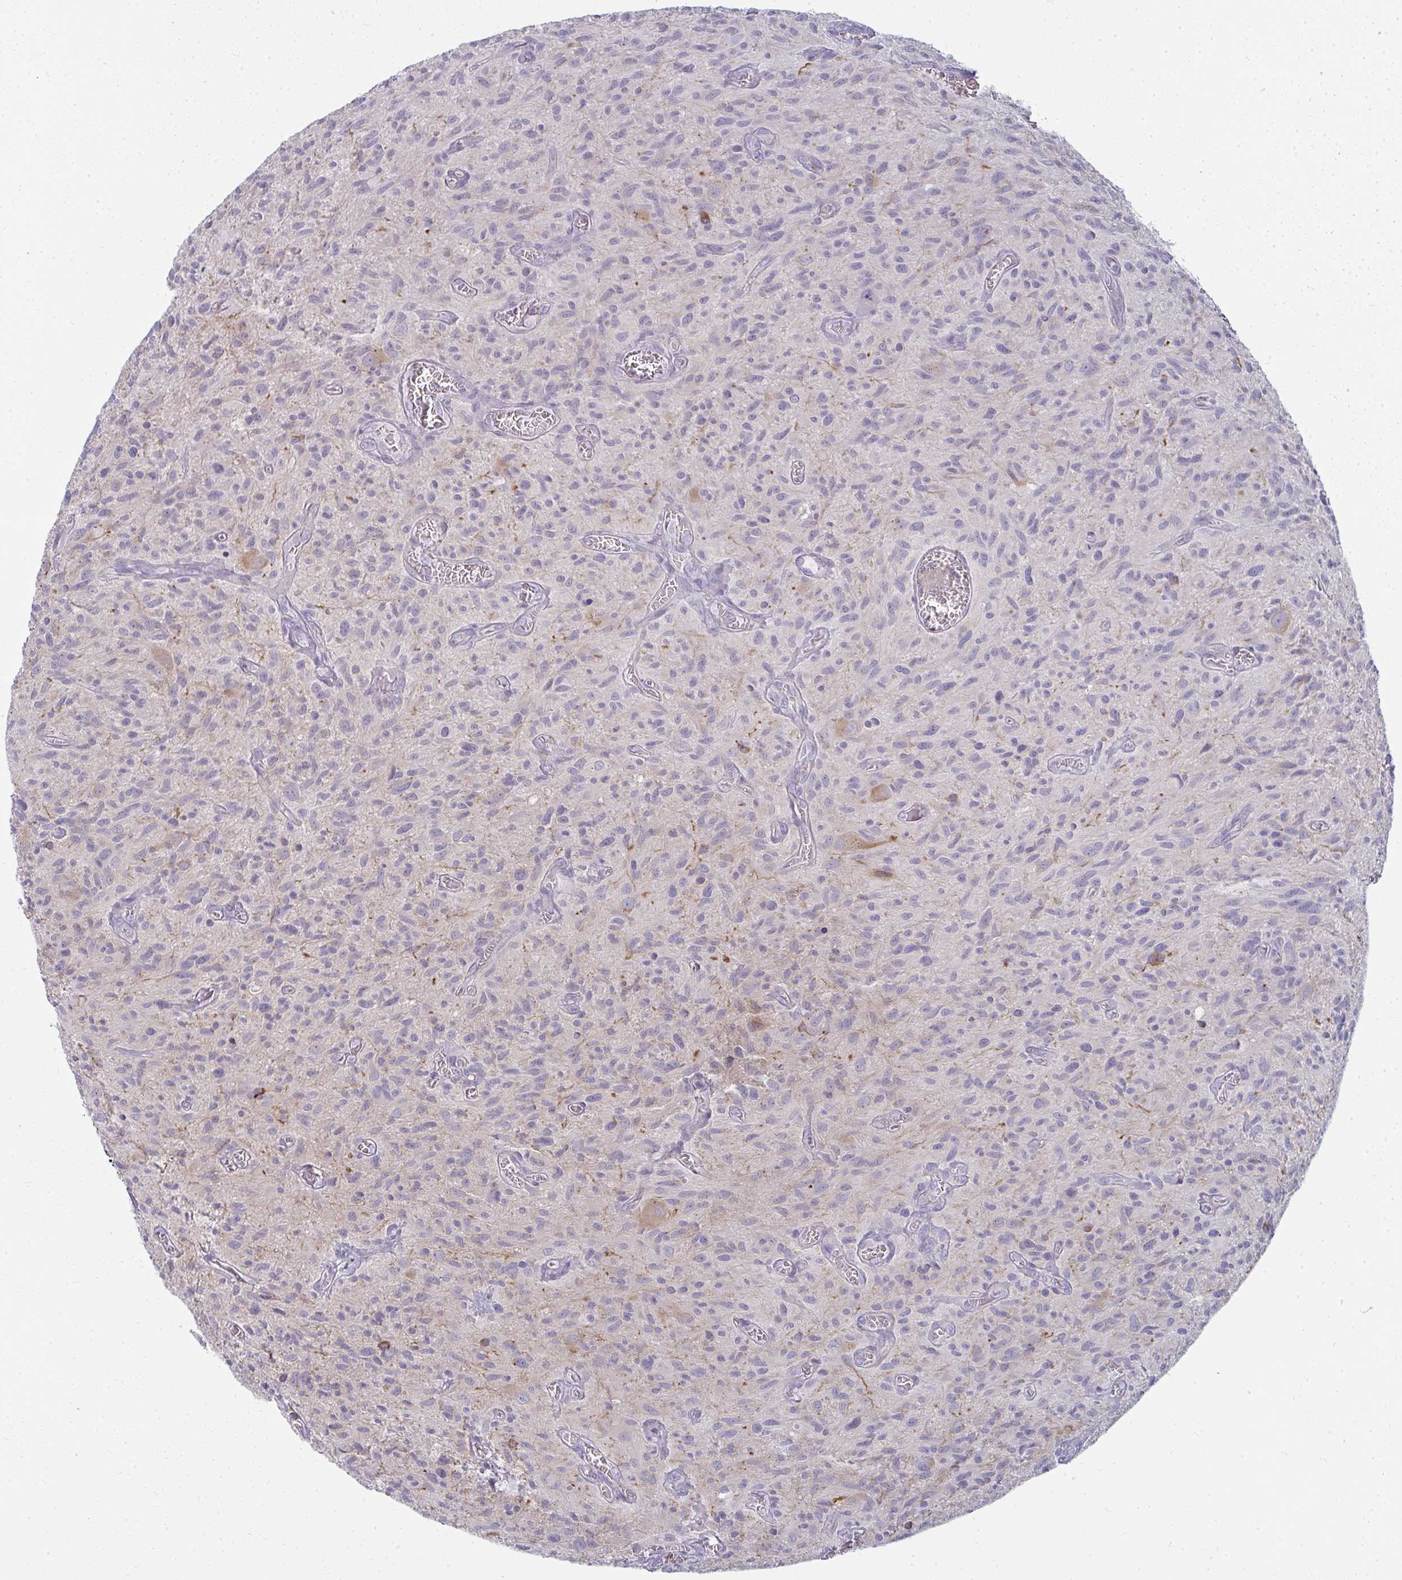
{"staining": {"intensity": "negative", "quantity": "none", "location": "none"}, "tissue": "glioma", "cell_type": "Tumor cells", "image_type": "cancer", "snomed": [{"axis": "morphology", "description": "Glioma, malignant, High grade"}, {"axis": "topography", "description": "Brain"}], "caption": "This is an IHC image of human malignant glioma (high-grade). There is no expression in tumor cells.", "gene": "SHB", "patient": {"sex": "male", "age": 75}}